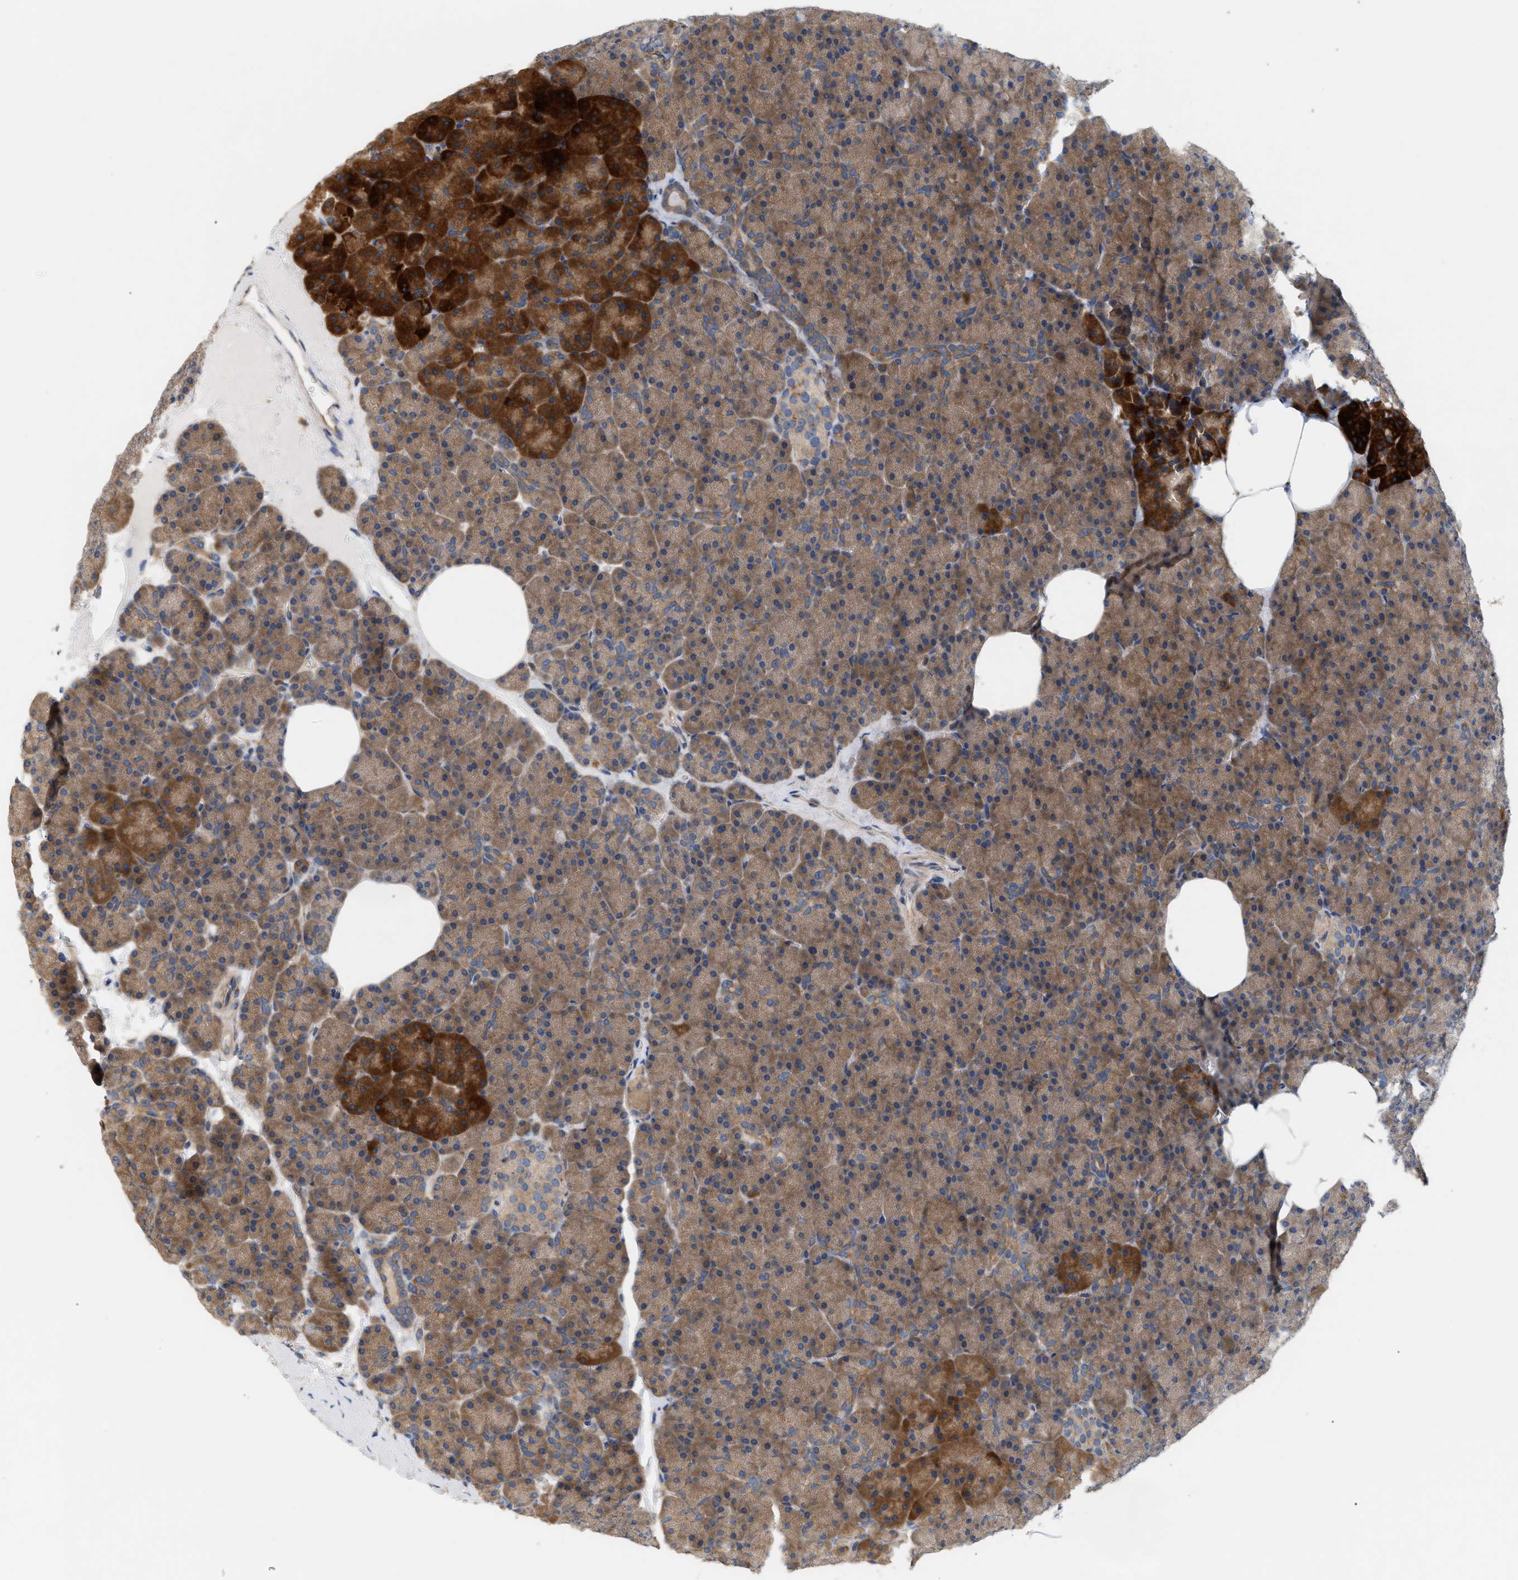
{"staining": {"intensity": "strong", "quantity": ">75%", "location": "cytoplasmic/membranous"}, "tissue": "pancreas", "cell_type": "Exocrine glandular cells", "image_type": "normal", "snomed": [{"axis": "morphology", "description": "Normal tissue, NOS"}, {"axis": "morphology", "description": "Carcinoid, malignant, NOS"}, {"axis": "topography", "description": "Pancreas"}], "caption": "Immunohistochemical staining of unremarkable pancreas exhibits high levels of strong cytoplasmic/membranous staining in approximately >75% of exocrine glandular cells.", "gene": "DBNL", "patient": {"sex": "female", "age": 35}}